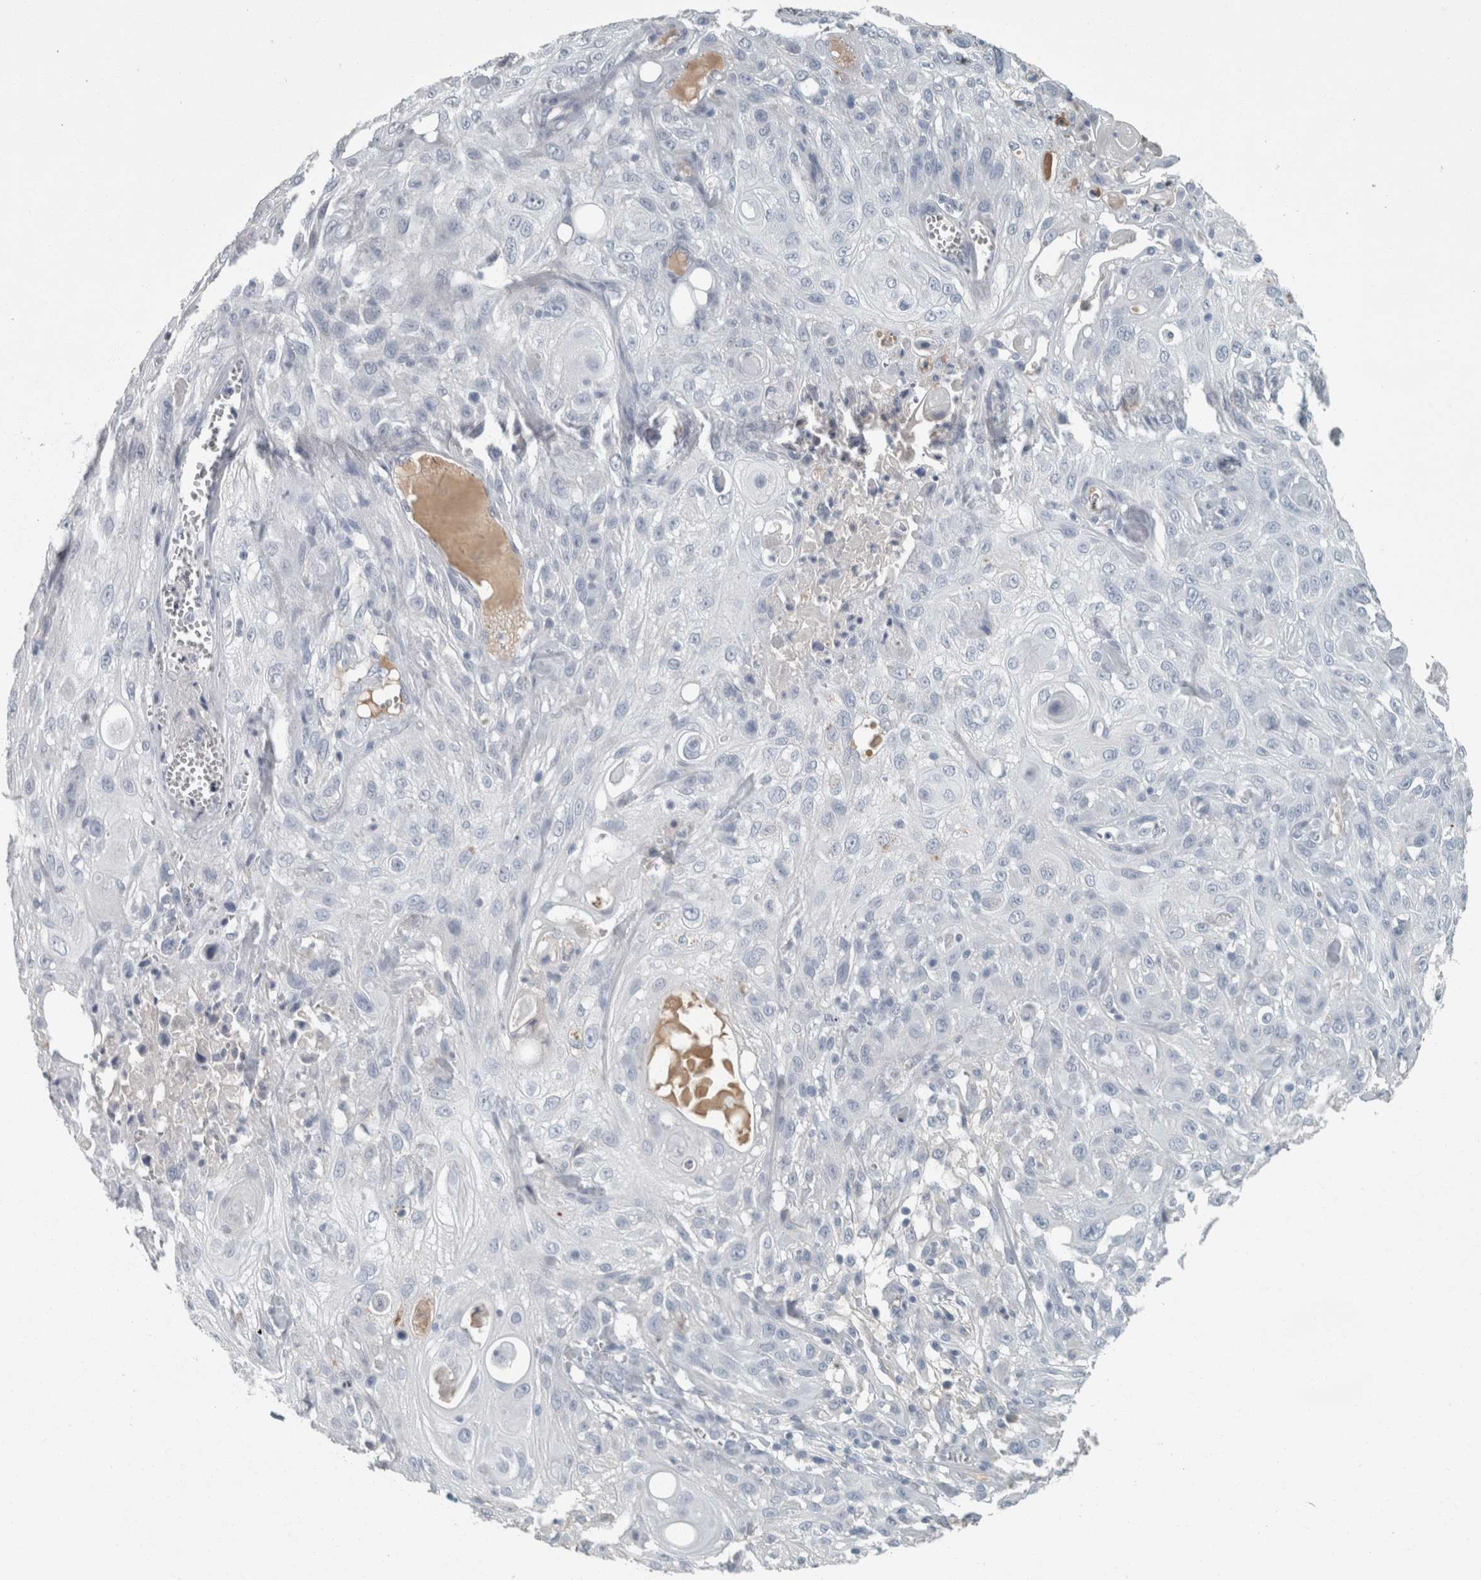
{"staining": {"intensity": "negative", "quantity": "none", "location": "none"}, "tissue": "skin cancer", "cell_type": "Tumor cells", "image_type": "cancer", "snomed": [{"axis": "morphology", "description": "Squamous cell carcinoma, NOS"}, {"axis": "topography", "description": "Skin"}], "caption": "IHC image of neoplastic tissue: skin squamous cell carcinoma stained with DAB (3,3'-diaminobenzidine) shows no significant protein positivity in tumor cells.", "gene": "CHL1", "patient": {"sex": "male", "age": 75}}